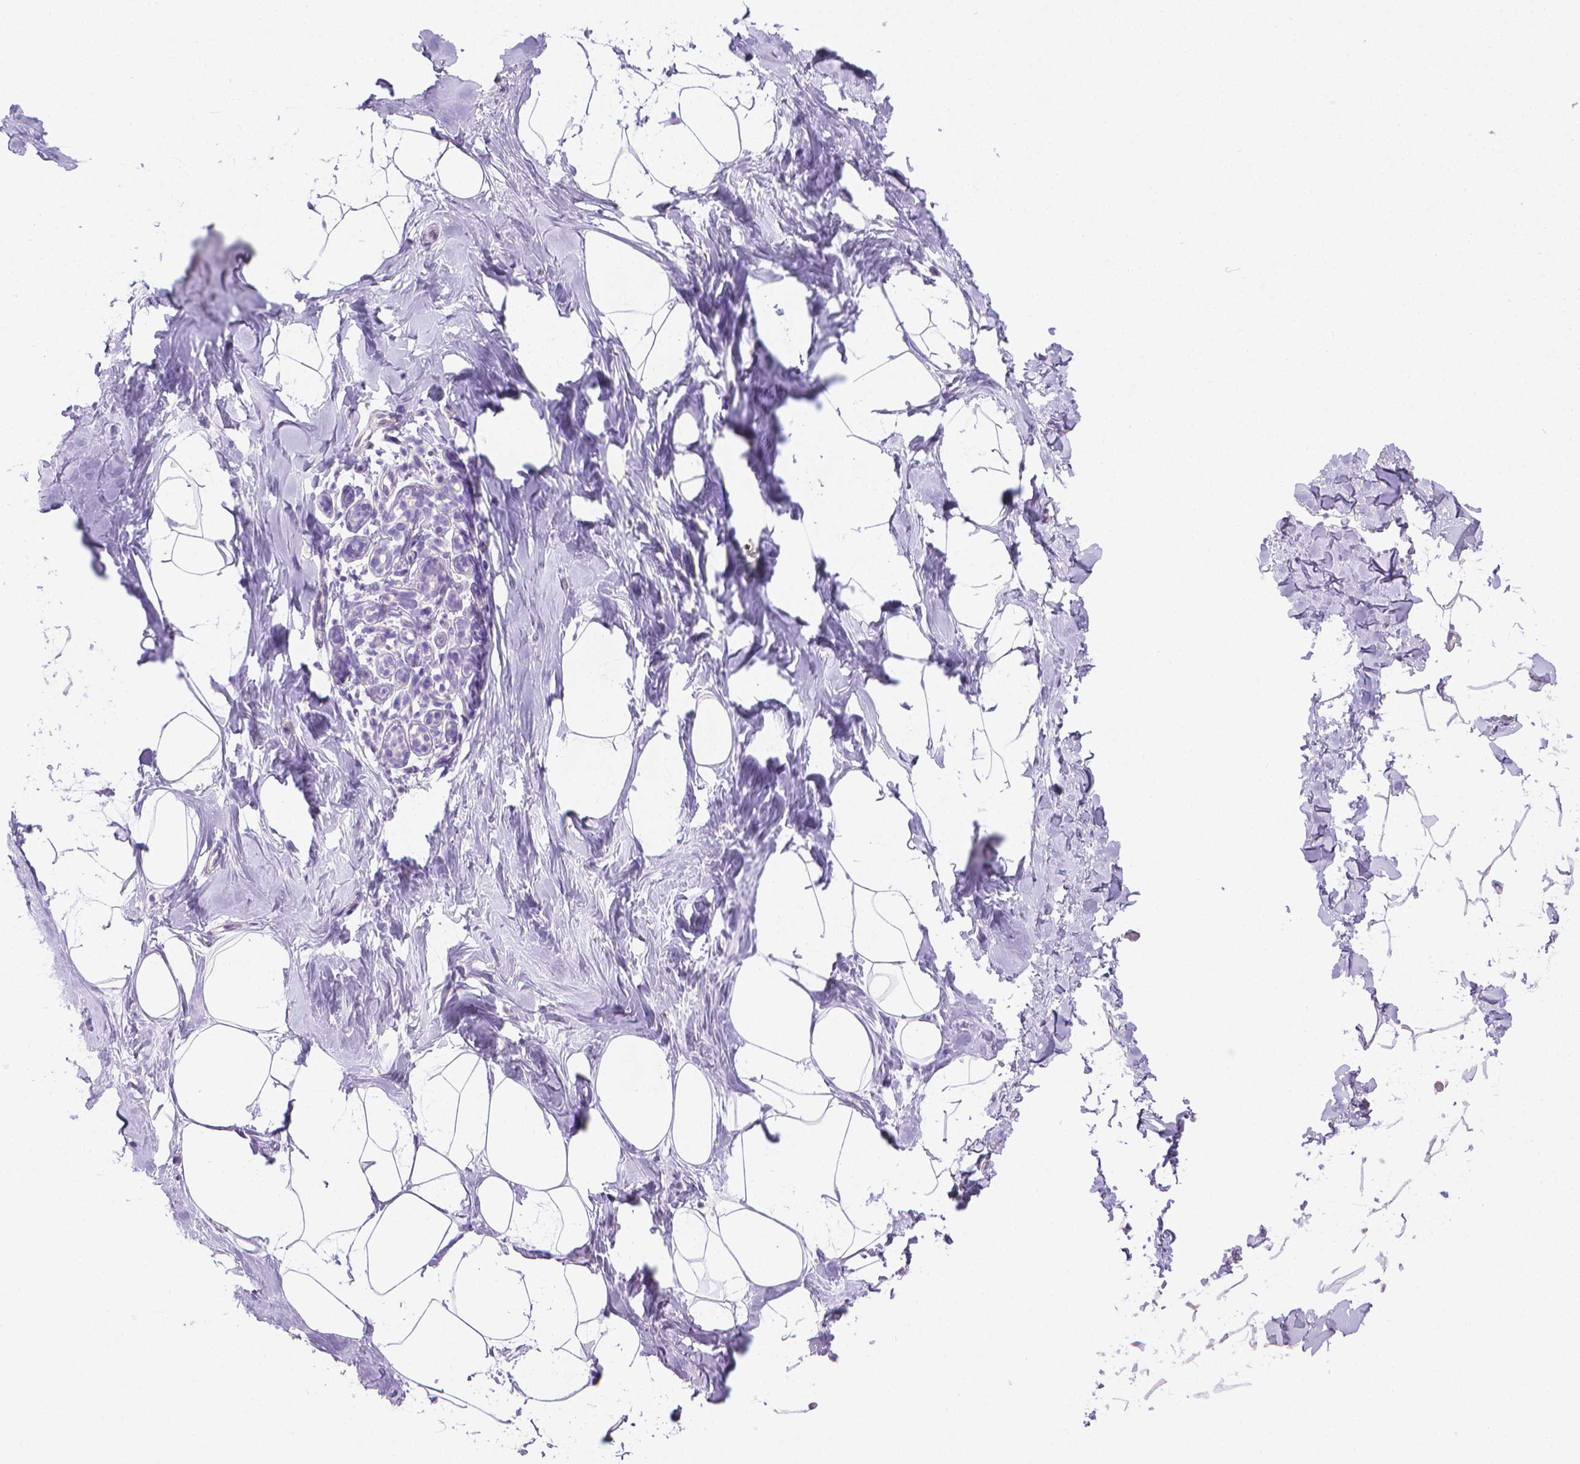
{"staining": {"intensity": "negative", "quantity": "none", "location": "none"}, "tissue": "breast", "cell_type": "Adipocytes", "image_type": "normal", "snomed": [{"axis": "morphology", "description": "Normal tissue, NOS"}, {"axis": "topography", "description": "Breast"}], "caption": "Adipocytes show no significant expression in normal breast. (DAB immunohistochemistry (IHC) visualized using brightfield microscopy, high magnification).", "gene": "PNMA2", "patient": {"sex": "female", "age": 32}}